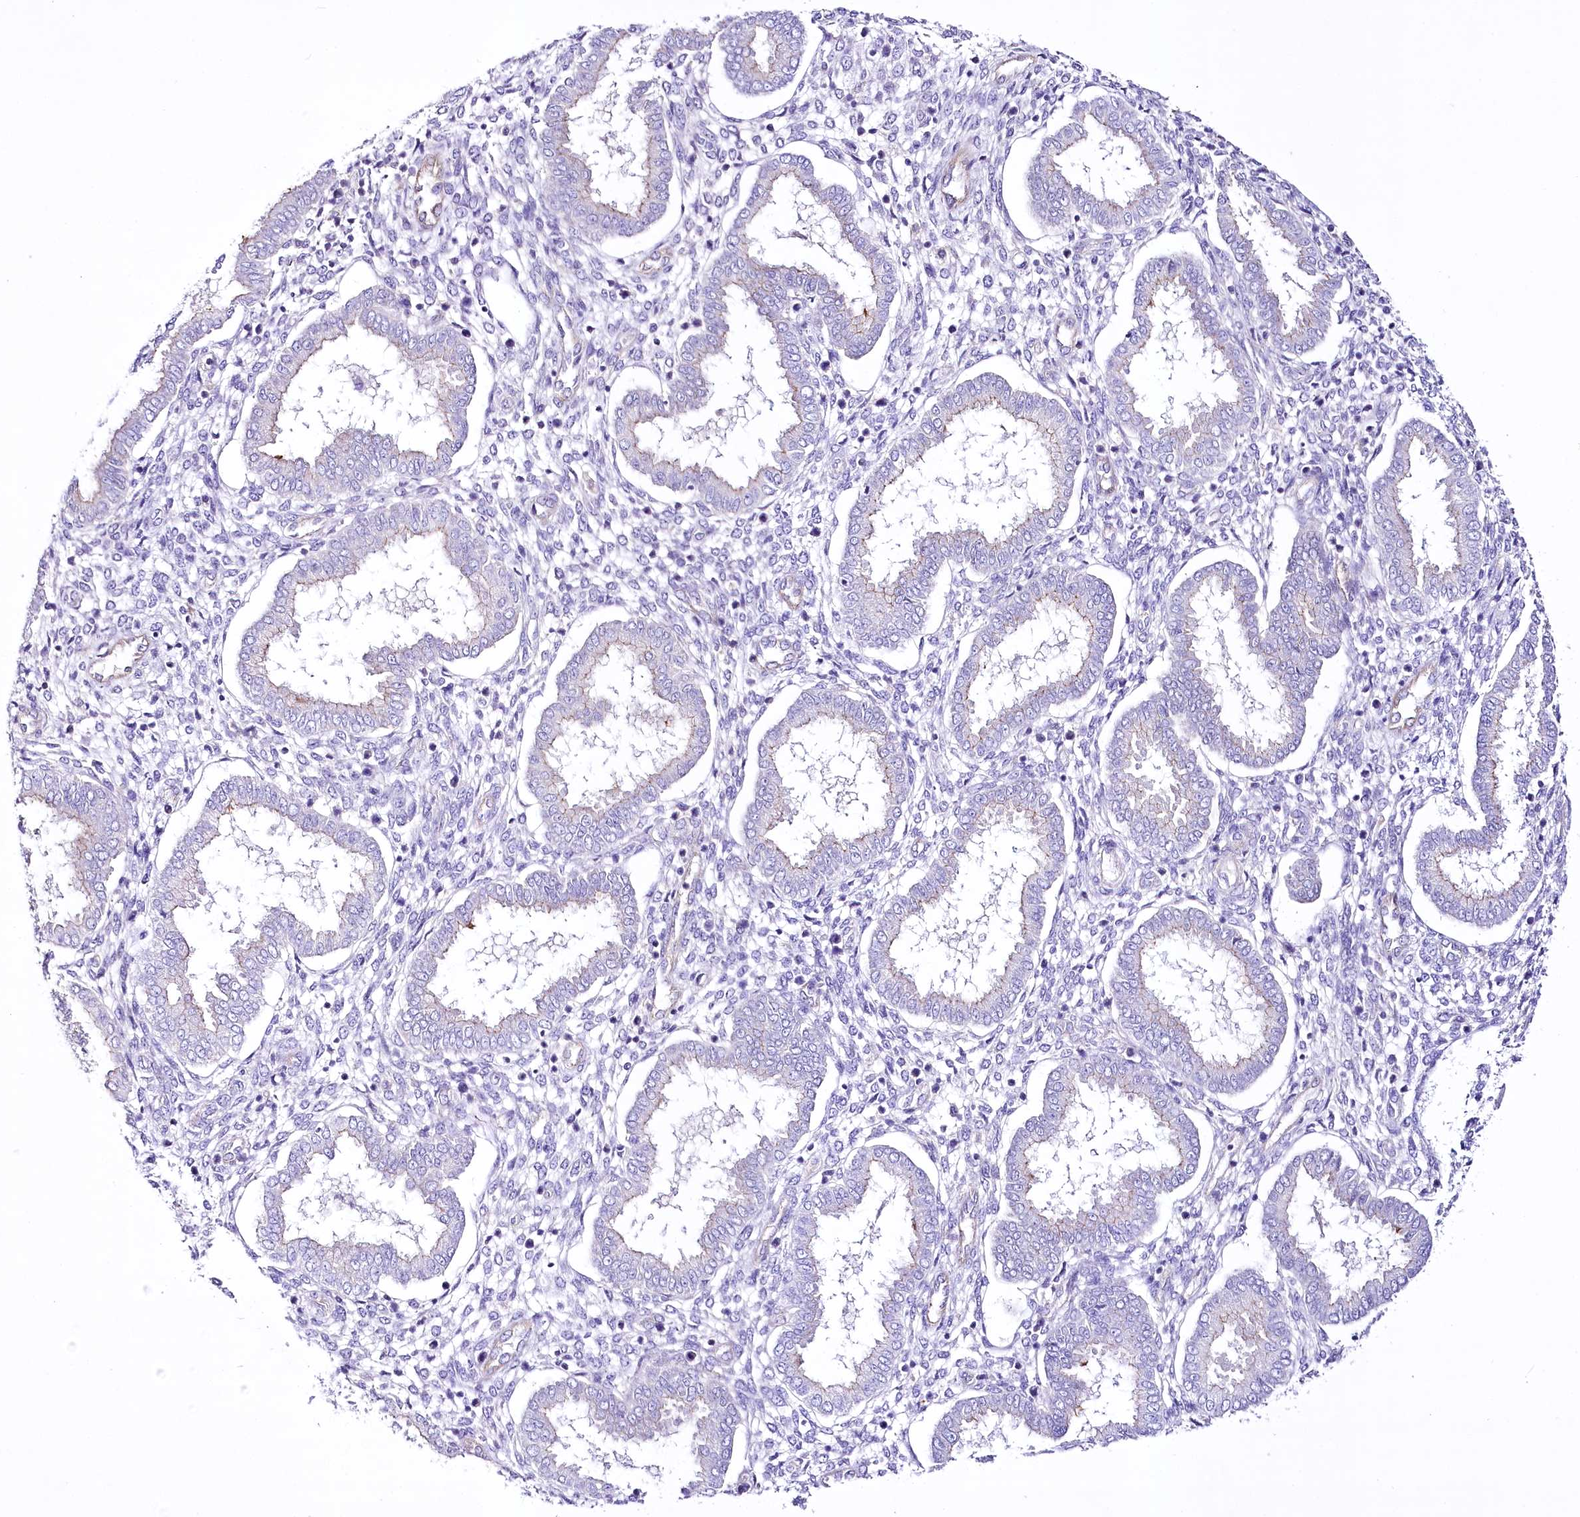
{"staining": {"intensity": "negative", "quantity": "none", "location": "none"}, "tissue": "endometrium", "cell_type": "Cells in endometrial stroma", "image_type": "normal", "snomed": [{"axis": "morphology", "description": "Normal tissue, NOS"}, {"axis": "topography", "description": "Endometrium"}], "caption": "An immunohistochemistry (IHC) image of unremarkable endometrium is shown. There is no staining in cells in endometrial stroma of endometrium.", "gene": "LRRC34", "patient": {"sex": "female", "age": 24}}